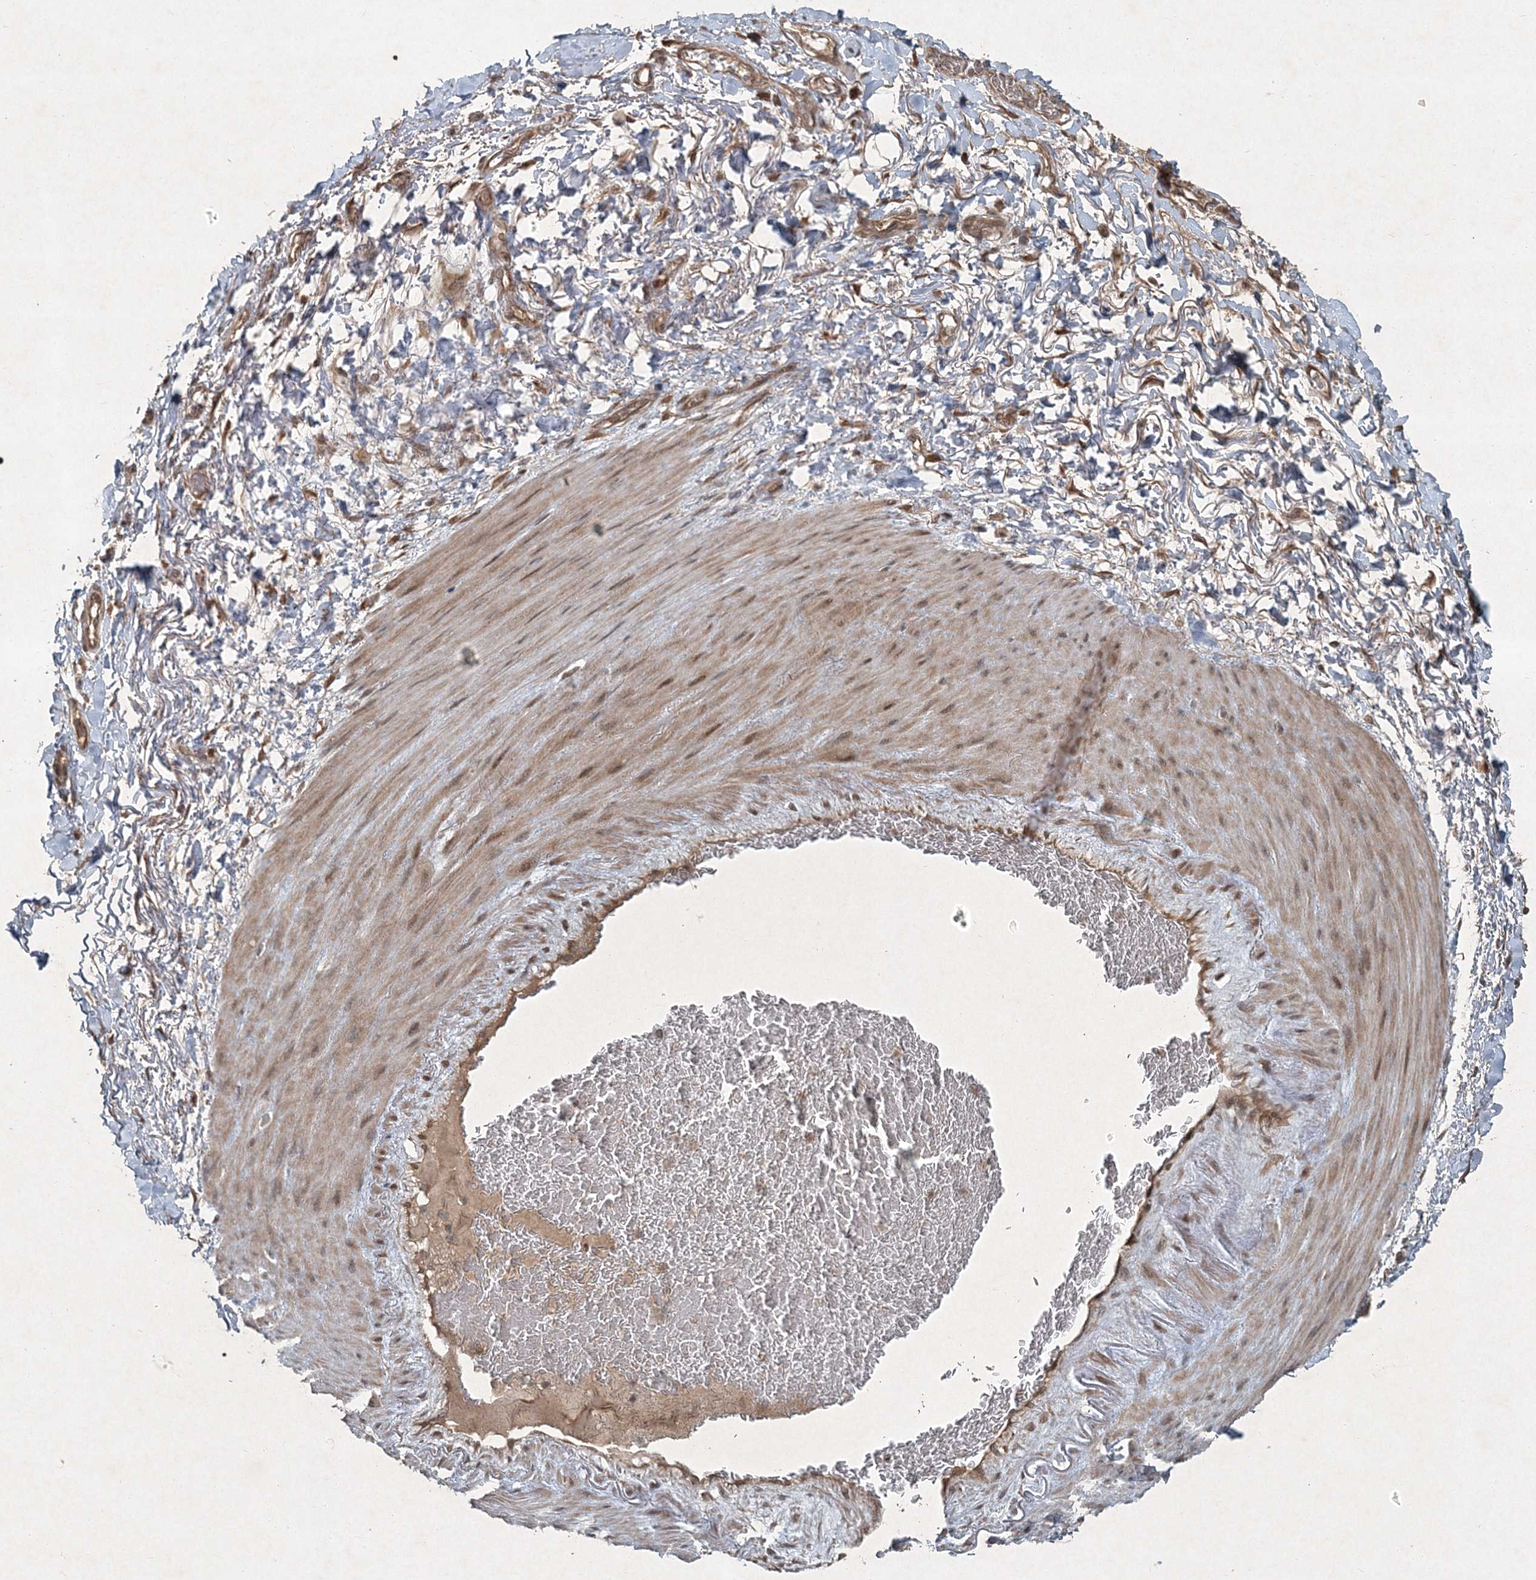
{"staining": {"intensity": "moderate", "quantity": ">75%", "location": "cytoplasmic/membranous,nuclear"}, "tissue": "adipose tissue", "cell_type": "Adipocytes", "image_type": "normal", "snomed": [{"axis": "morphology", "description": "Normal tissue, NOS"}, {"axis": "morphology", "description": "Adenocarcinoma, NOS"}, {"axis": "topography", "description": "Esophagus"}], "caption": "A photomicrograph of adipose tissue stained for a protein reveals moderate cytoplasmic/membranous,nuclear brown staining in adipocytes. The protein is shown in brown color, while the nuclei are stained blue.", "gene": "FBXL17", "patient": {"sex": "male", "age": 62}}